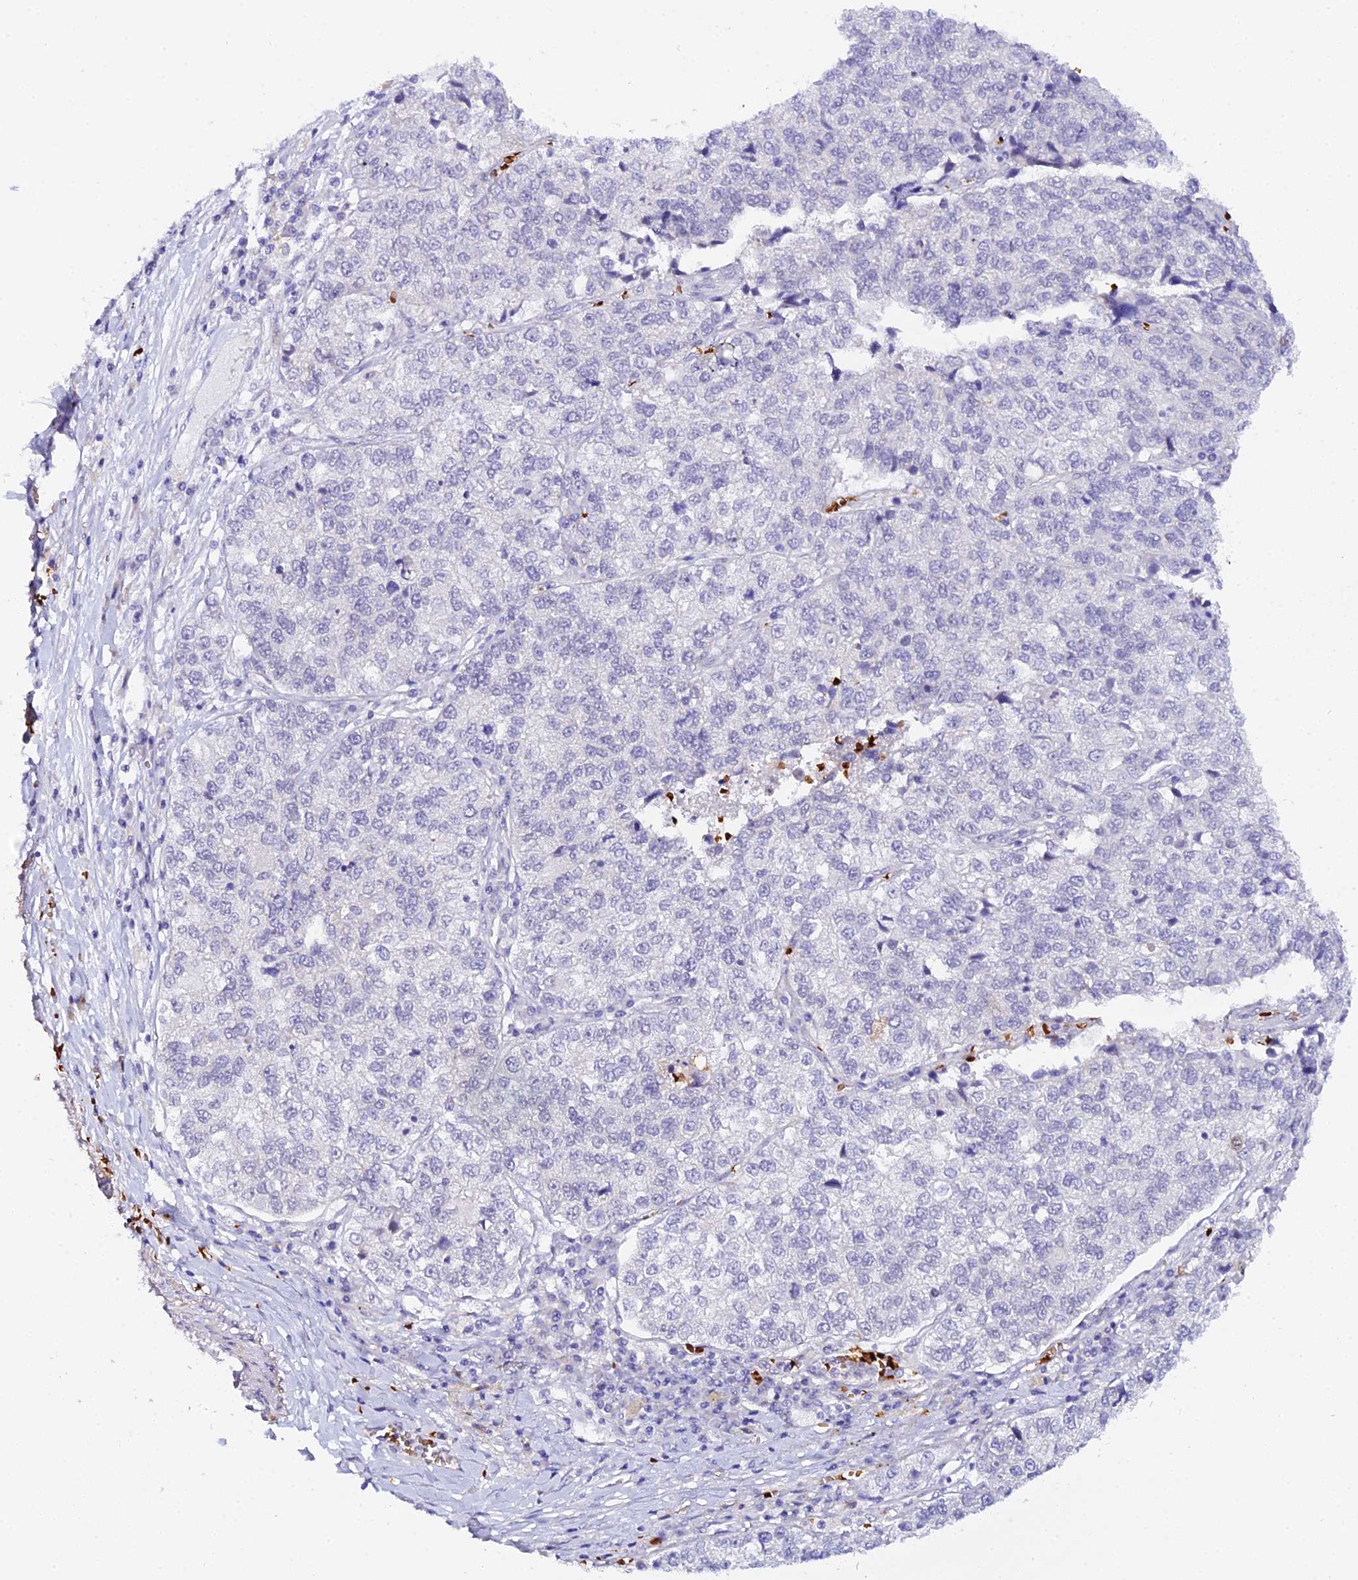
{"staining": {"intensity": "negative", "quantity": "none", "location": "none"}, "tissue": "lung cancer", "cell_type": "Tumor cells", "image_type": "cancer", "snomed": [{"axis": "morphology", "description": "Adenocarcinoma, NOS"}, {"axis": "topography", "description": "Lung"}], "caption": "The IHC histopathology image has no significant staining in tumor cells of adenocarcinoma (lung) tissue. (DAB (3,3'-diaminobenzidine) IHC visualized using brightfield microscopy, high magnification).", "gene": "CFAP45", "patient": {"sex": "male", "age": 49}}